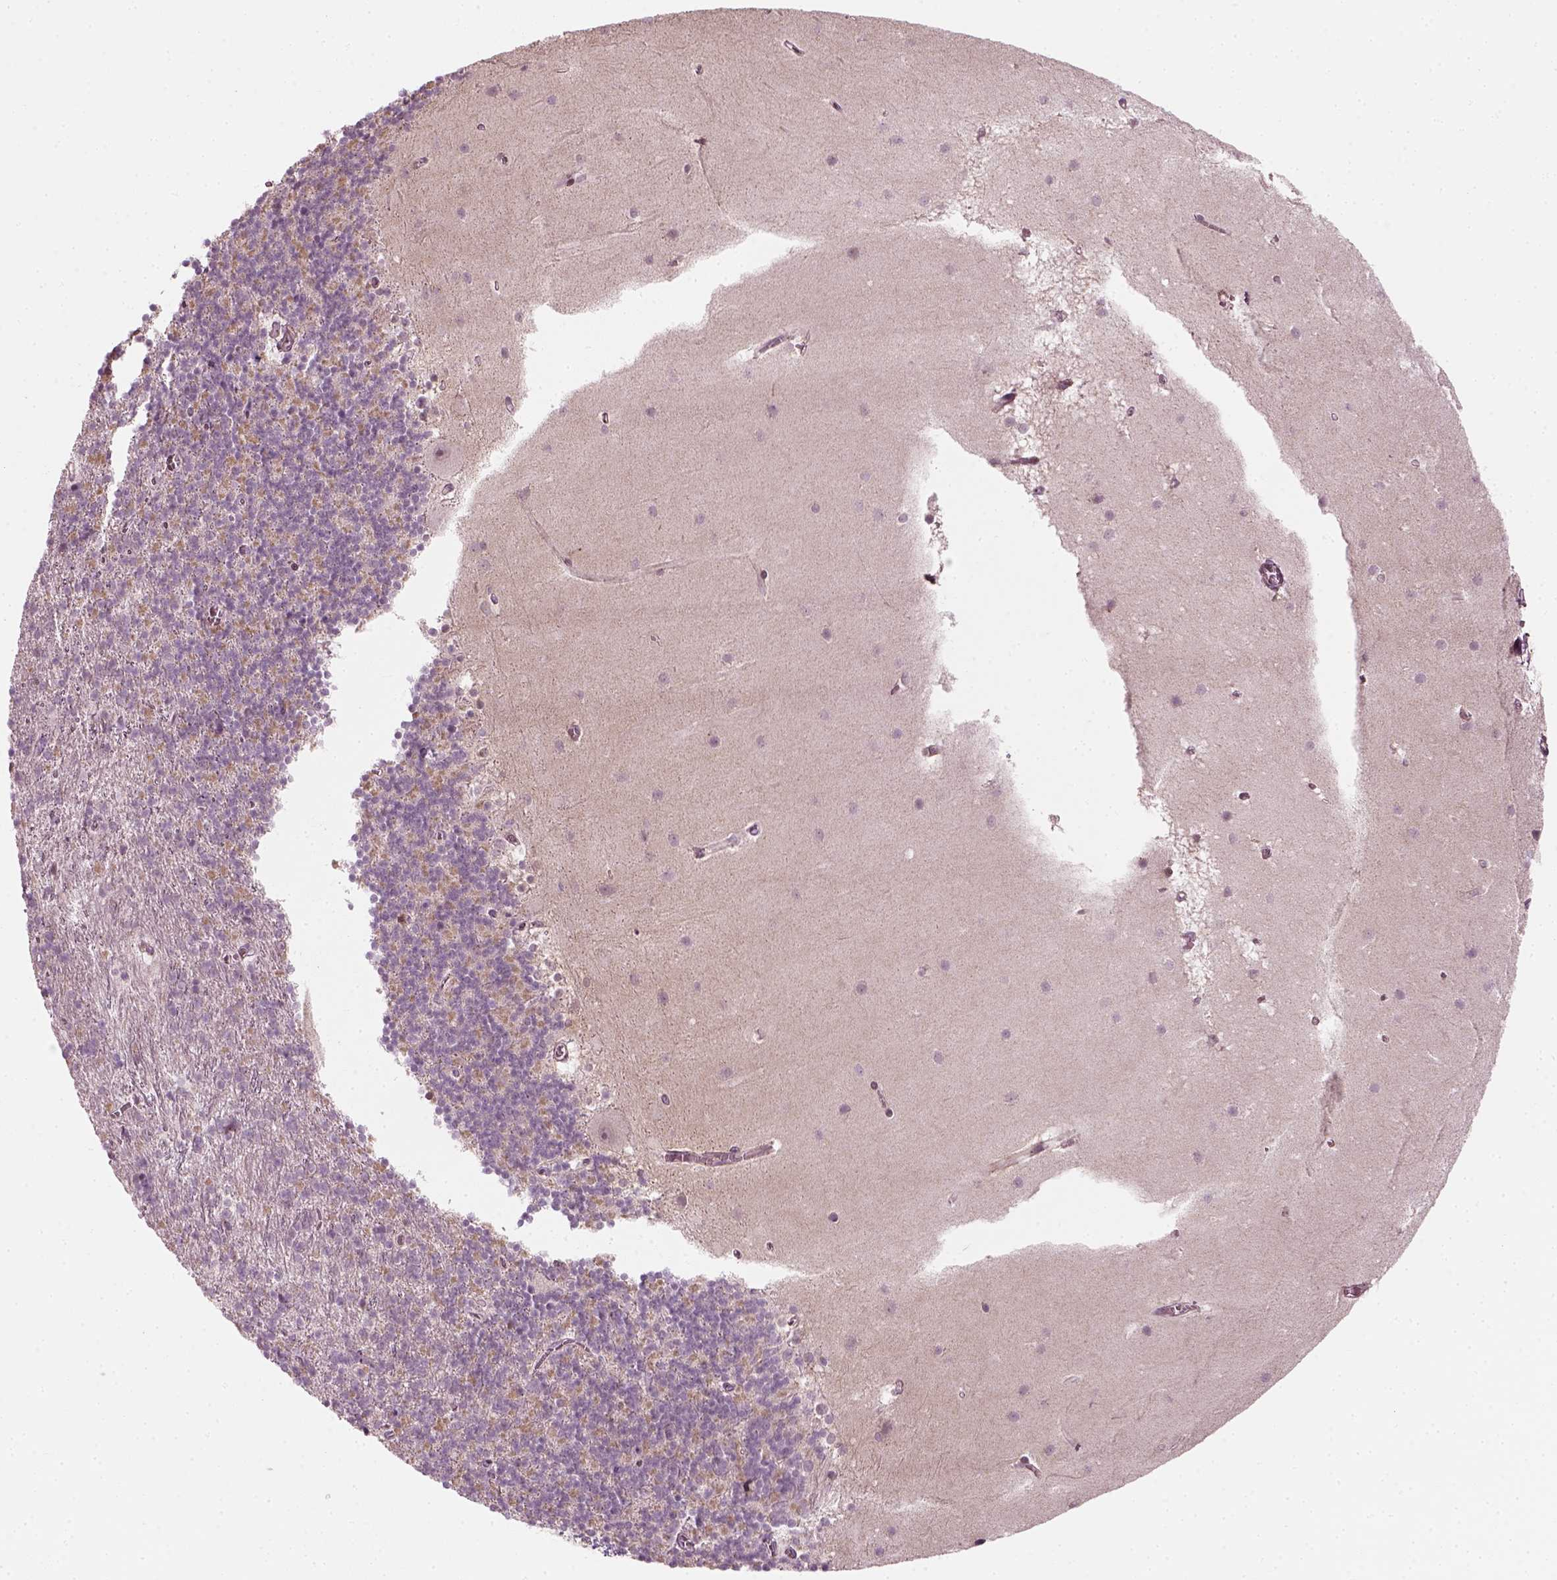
{"staining": {"intensity": "negative", "quantity": "none", "location": "none"}, "tissue": "cerebellum", "cell_type": "Cells in granular layer", "image_type": "normal", "snomed": [{"axis": "morphology", "description": "Normal tissue, NOS"}, {"axis": "topography", "description": "Cerebellum"}], "caption": "Cerebellum was stained to show a protein in brown. There is no significant staining in cells in granular layer.", "gene": "MLIP", "patient": {"sex": "male", "age": 70}}